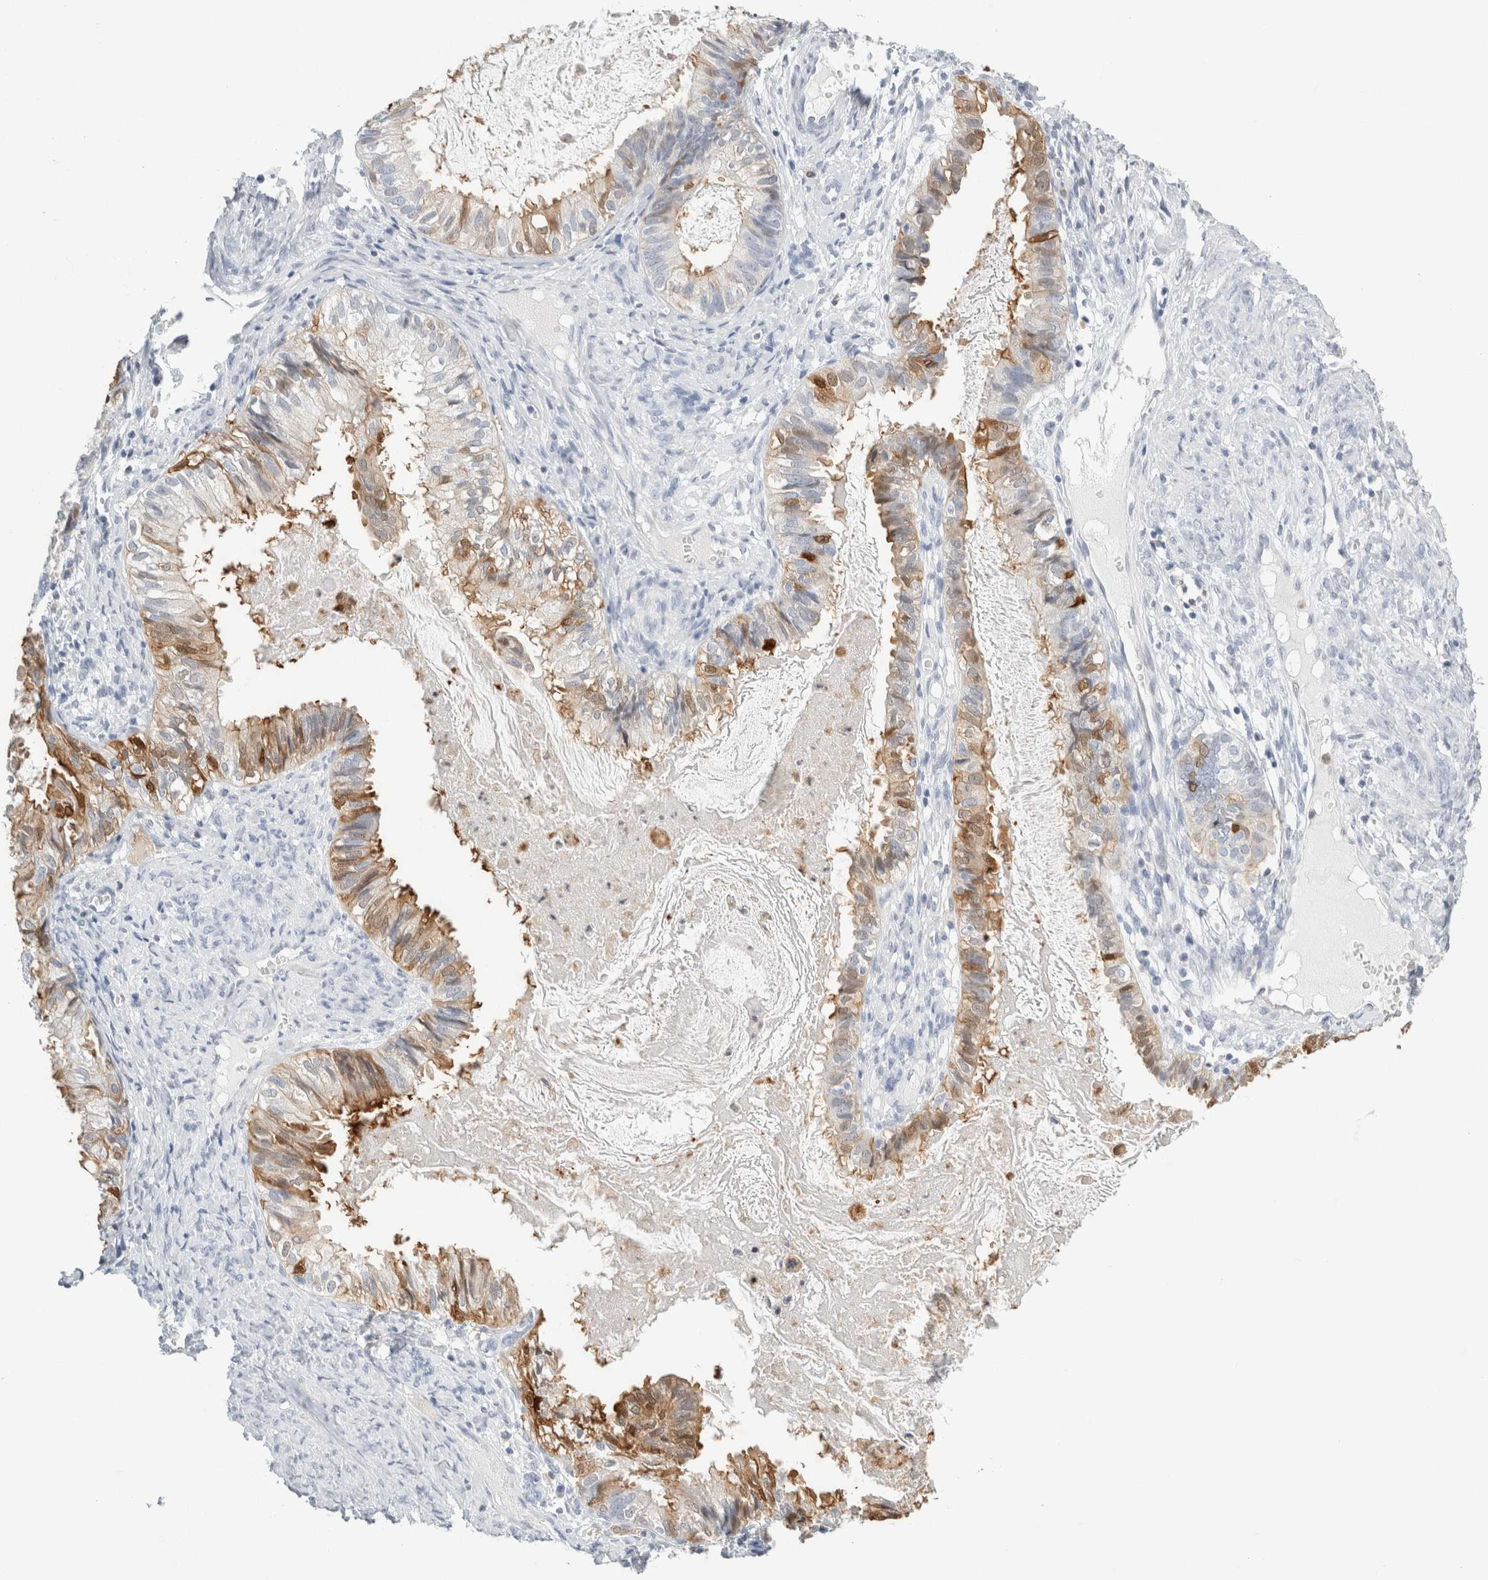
{"staining": {"intensity": "moderate", "quantity": "25%-75%", "location": "cytoplasmic/membranous"}, "tissue": "cervical cancer", "cell_type": "Tumor cells", "image_type": "cancer", "snomed": [{"axis": "morphology", "description": "Normal tissue, NOS"}, {"axis": "morphology", "description": "Adenocarcinoma, NOS"}, {"axis": "topography", "description": "Cervix"}, {"axis": "topography", "description": "Endometrium"}], "caption": "The immunohistochemical stain highlights moderate cytoplasmic/membranous positivity in tumor cells of cervical cancer tissue.", "gene": "P2RY2", "patient": {"sex": "female", "age": 86}}